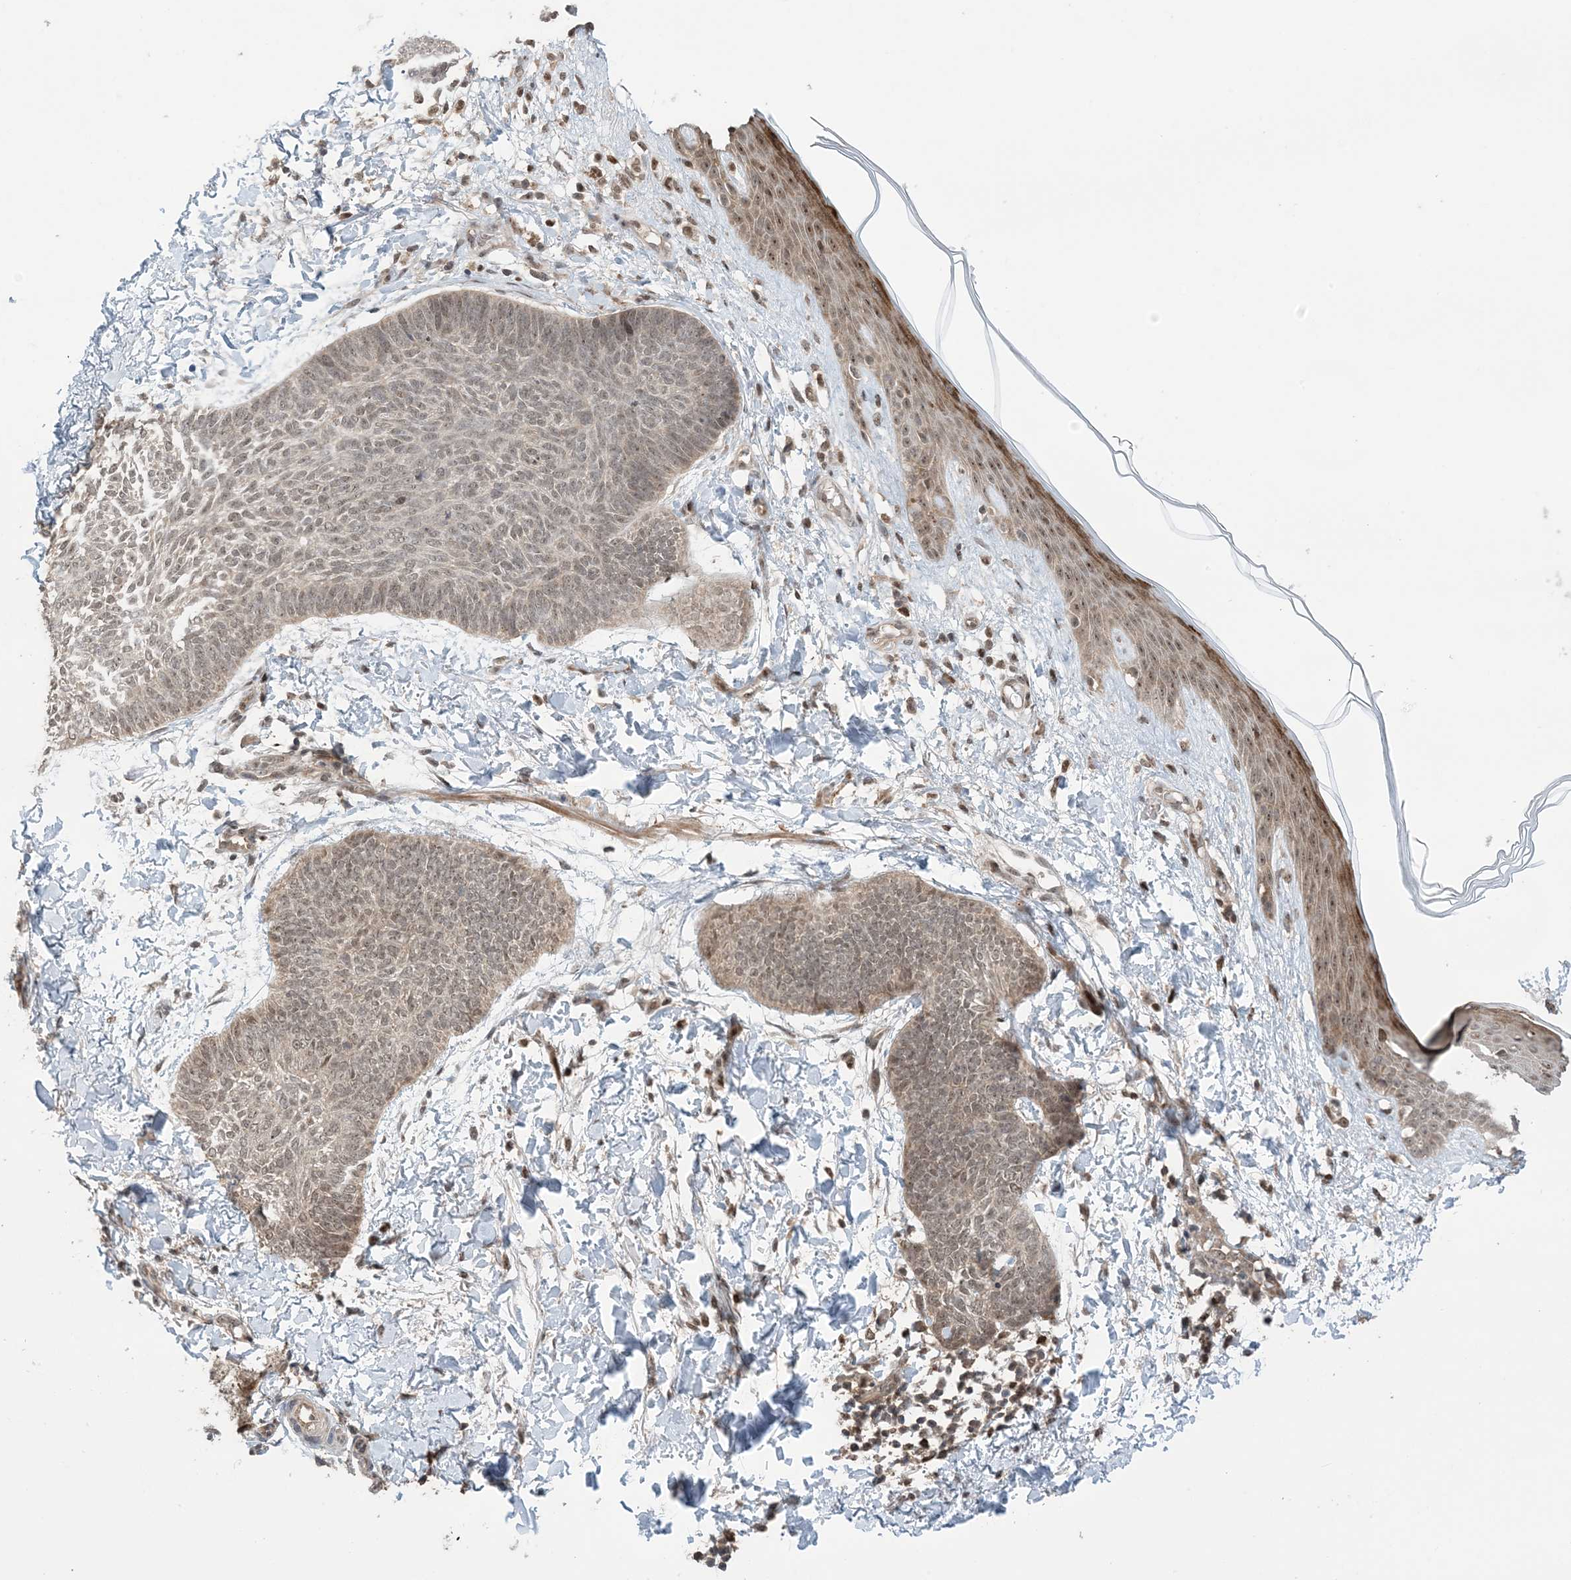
{"staining": {"intensity": "moderate", "quantity": ">75%", "location": "nuclear"}, "tissue": "skin cancer", "cell_type": "Tumor cells", "image_type": "cancer", "snomed": [{"axis": "morphology", "description": "Normal tissue, NOS"}, {"axis": "morphology", "description": "Basal cell carcinoma"}, {"axis": "topography", "description": "Skin"}], "caption": "Immunohistochemistry histopathology image of neoplastic tissue: skin cancer (basal cell carcinoma) stained using IHC demonstrates medium levels of moderate protein expression localized specifically in the nuclear of tumor cells, appearing as a nuclear brown color.", "gene": "ZNF710", "patient": {"sex": "male", "age": 50}}